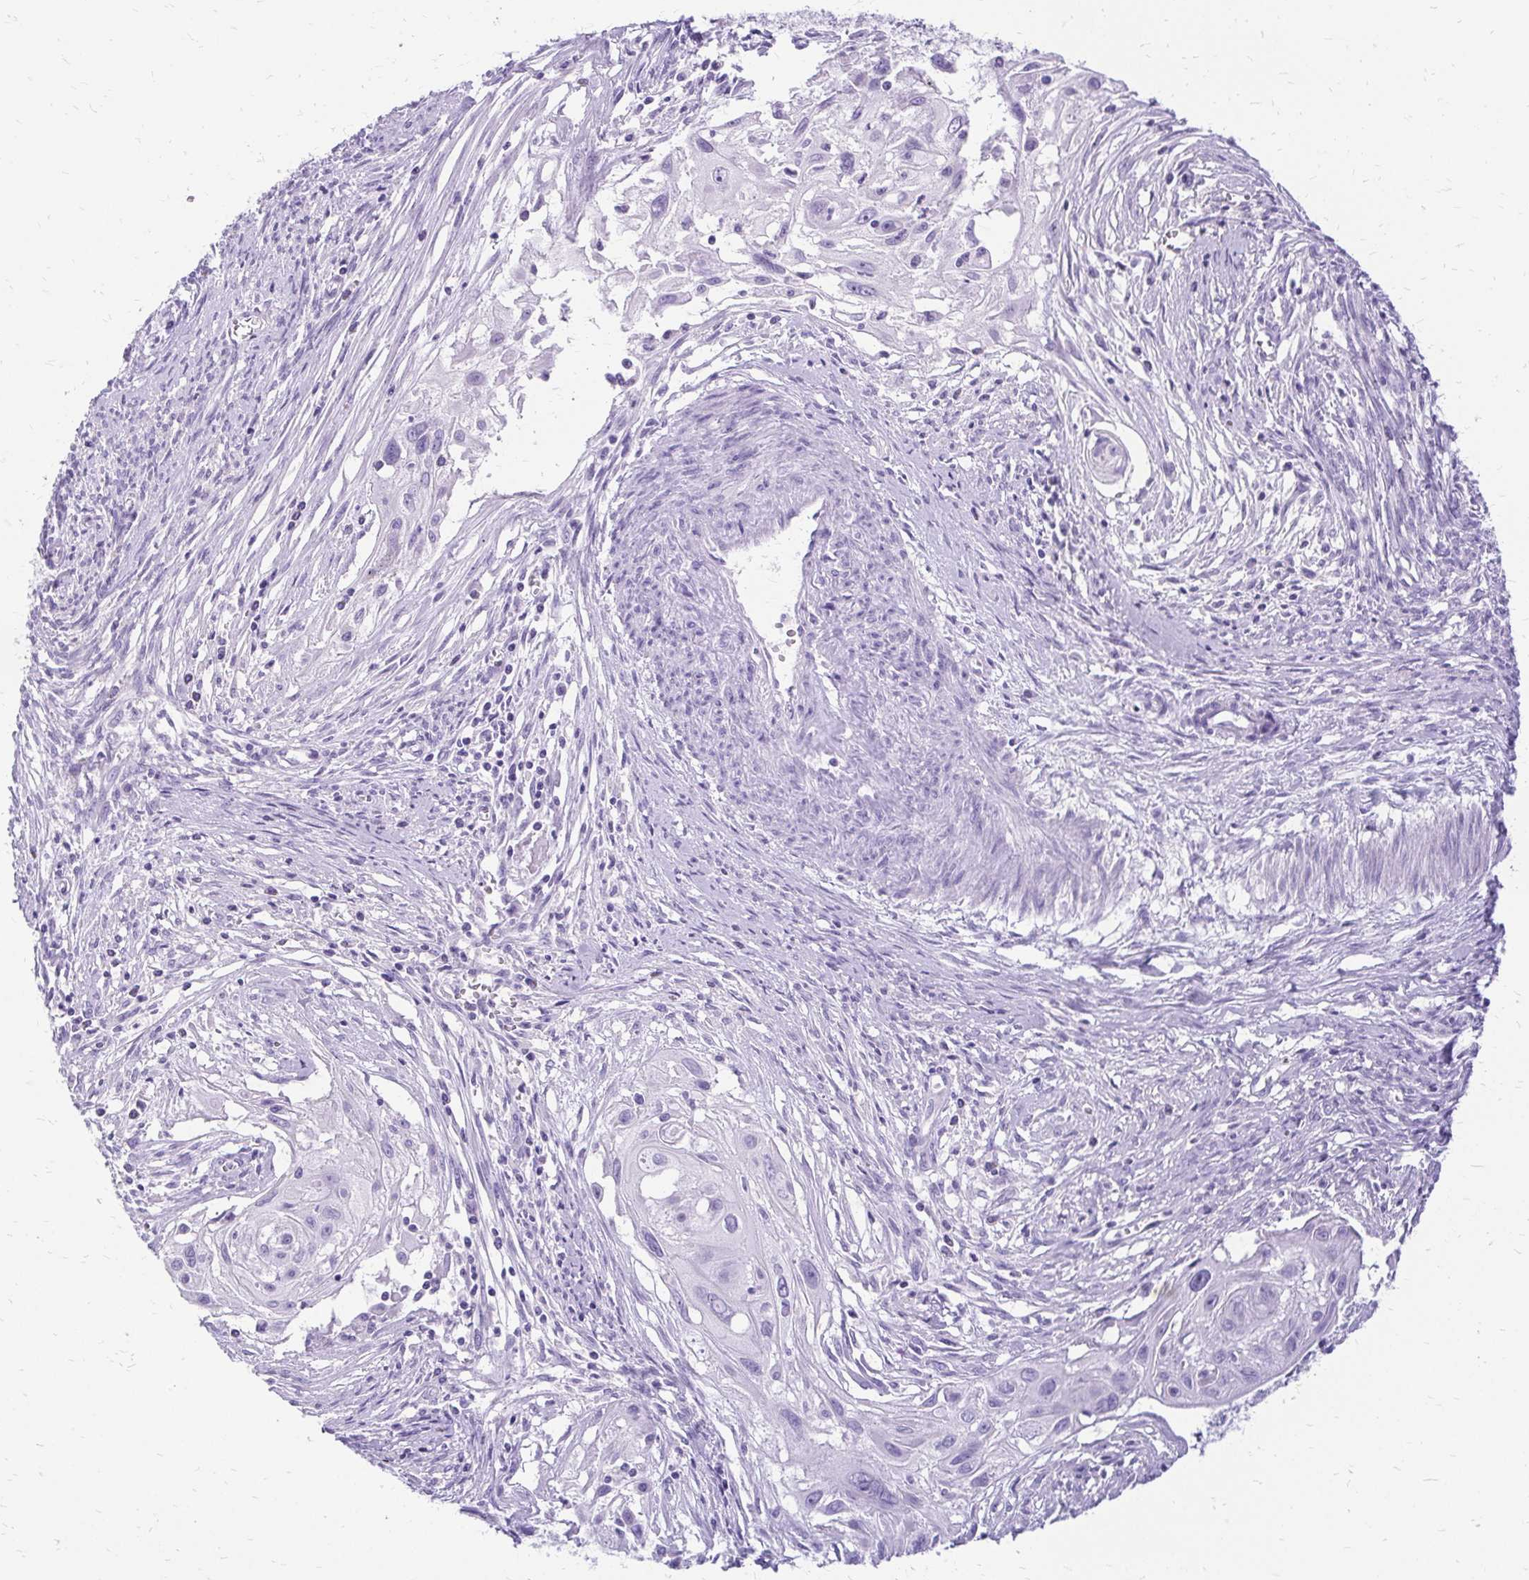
{"staining": {"intensity": "negative", "quantity": "none", "location": "none"}, "tissue": "cervical cancer", "cell_type": "Tumor cells", "image_type": "cancer", "snomed": [{"axis": "morphology", "description": "Squamous cell carcinoma, NOS"}, {"axis": "topography", "description": "Cervix"}], "caption": "Tumor cells are negative for protein expression in human cervical cancer (squamous cell carcinoma).", "gene": "SLC32A1", "patient": {"sex": "female", "age": 49}}